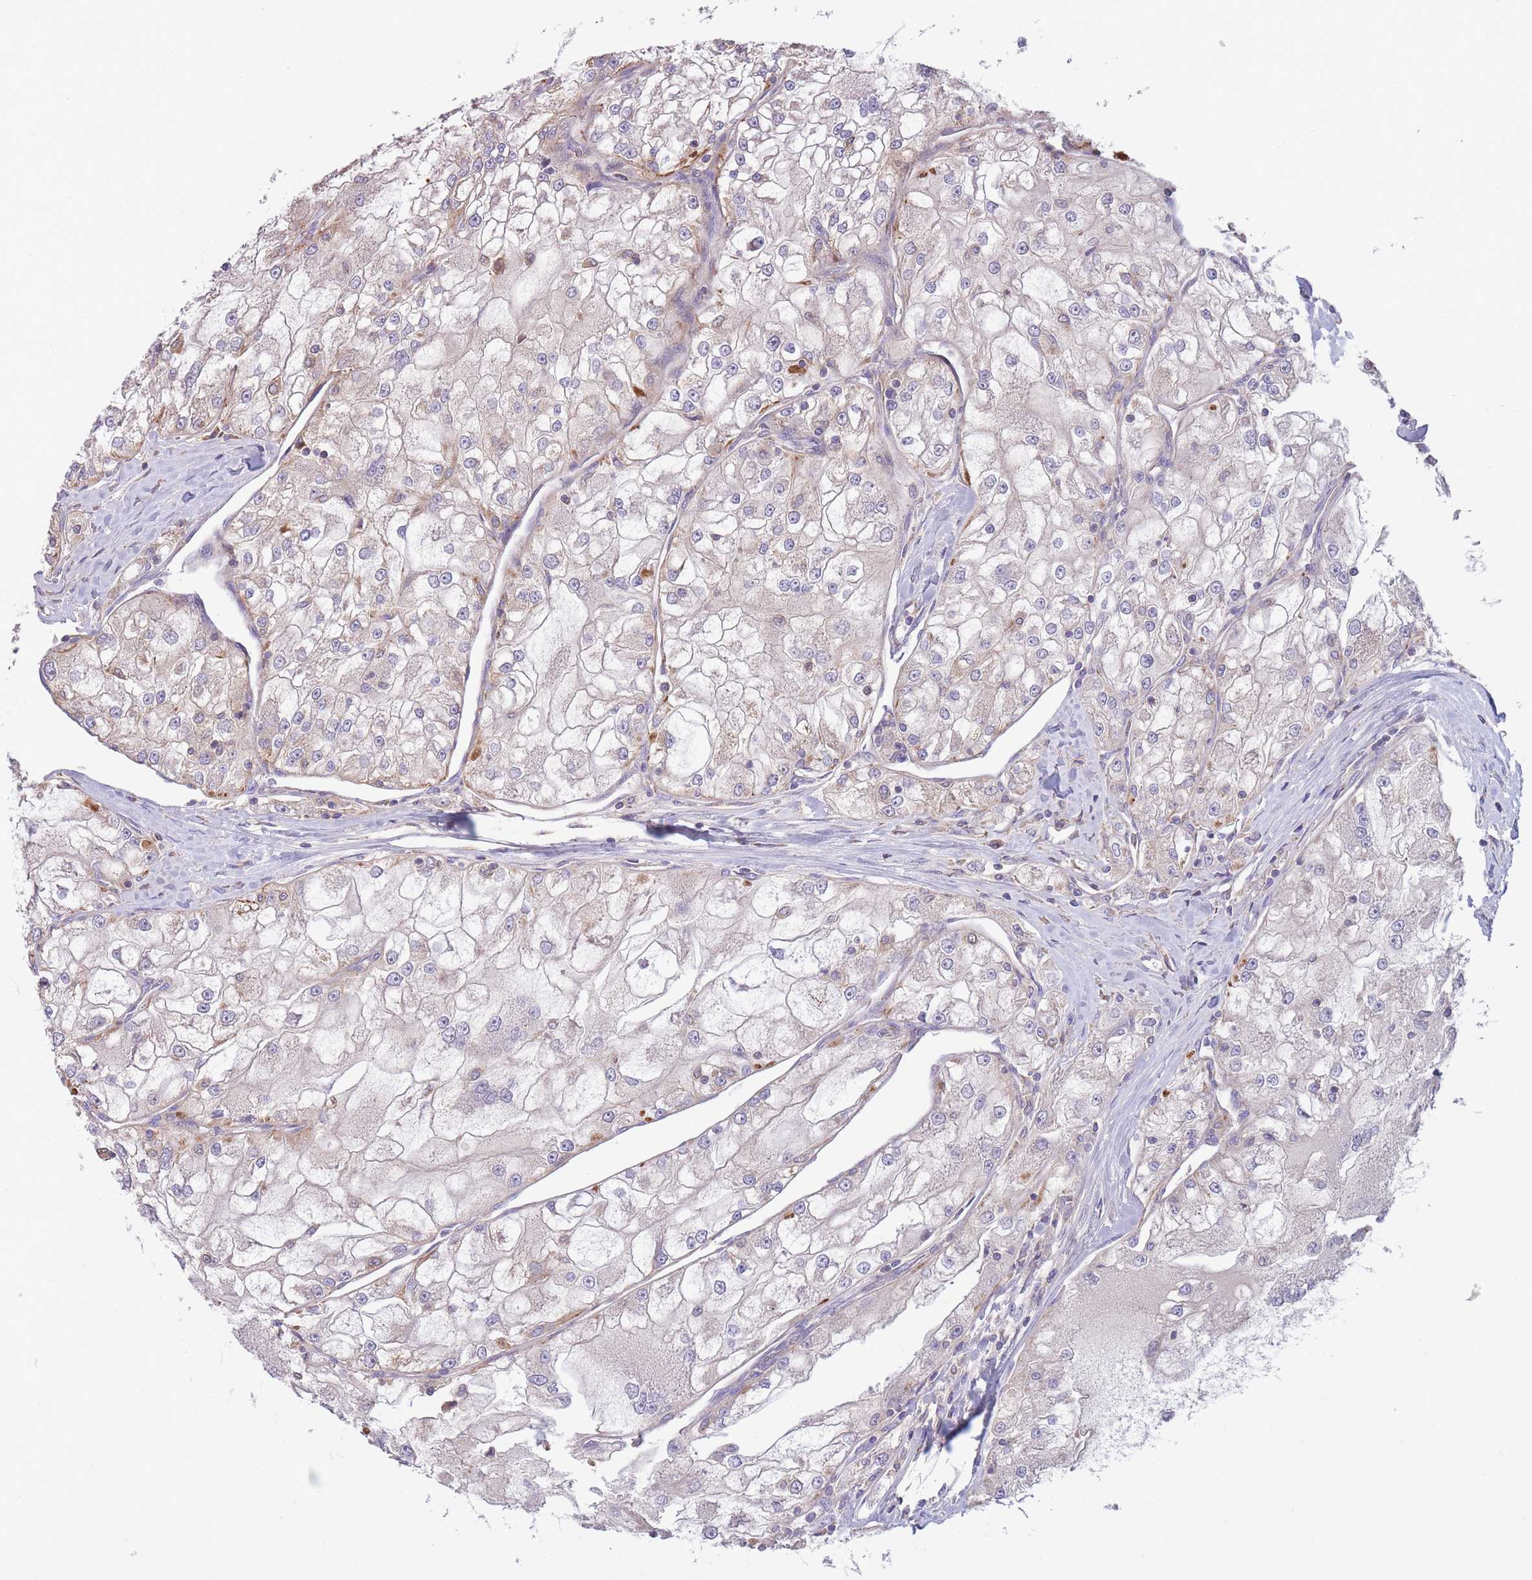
{"staining": {"intensity": "moderate", "quantity": "<25%", "location": "cytoplasmic/membranous"}, "tissue": "renal cancer", "cell_type": "Tumor cells", "image_type": "cancer", "snomed": [{"axis": "morphology", "description": "Adenocarcinoma, NOS"}, {"axis": "topography", "description": "Kidney"}], "caption": "This image reveals immunohistochemistry (IHC) staining of adenocarcinoma (renal), with low moderate cytoplasmic/membranous positivity in about <25% of tumor cells.", "gene": "SLC25A42", "patient": {"sex": "female", "age": 72}}